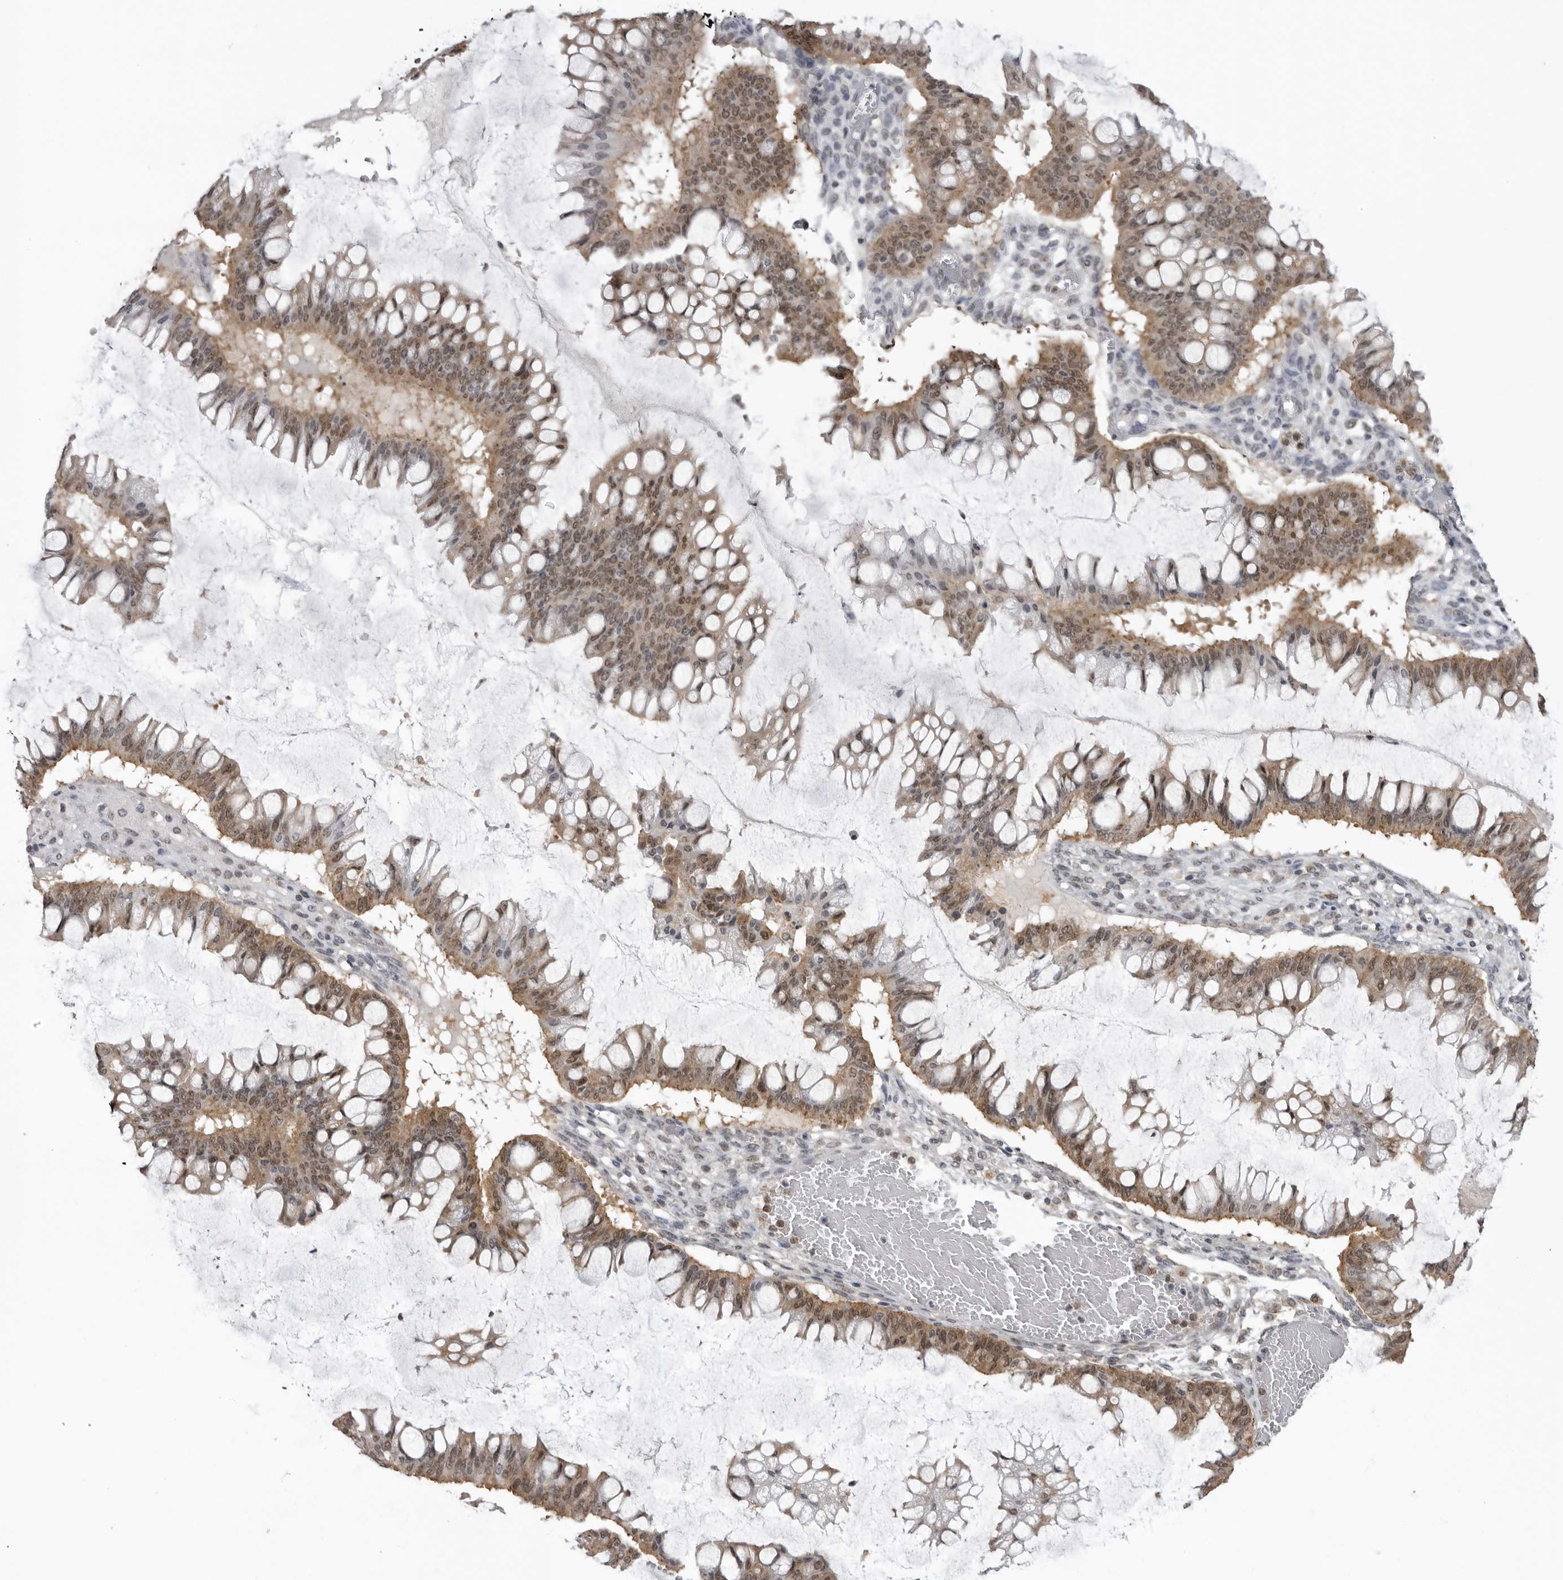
{"staining": {"intensity": "moderate", "quantity": ">75%", "location": "cytoplasmic/membranous,nuclear"}, "tissue": "ovarian cancer", "cell_type": "Tumor cells", "image_type": "cancer", "snomed": [{"axis": "morphology", "description": "Cystadenocarcinoma, mucinous, NOS"}, {"axis": "topography", "description": "Ovary"}], "caption": "Protein expression analysis of ovarian mucinous cystadenocarcinoma displays moderate cytoplasmic/membranous and nuclear positivity in approximately >75% of tumor cells.", "gene": "PDCL3", "patient": {"sex": "female", "age": 73}}